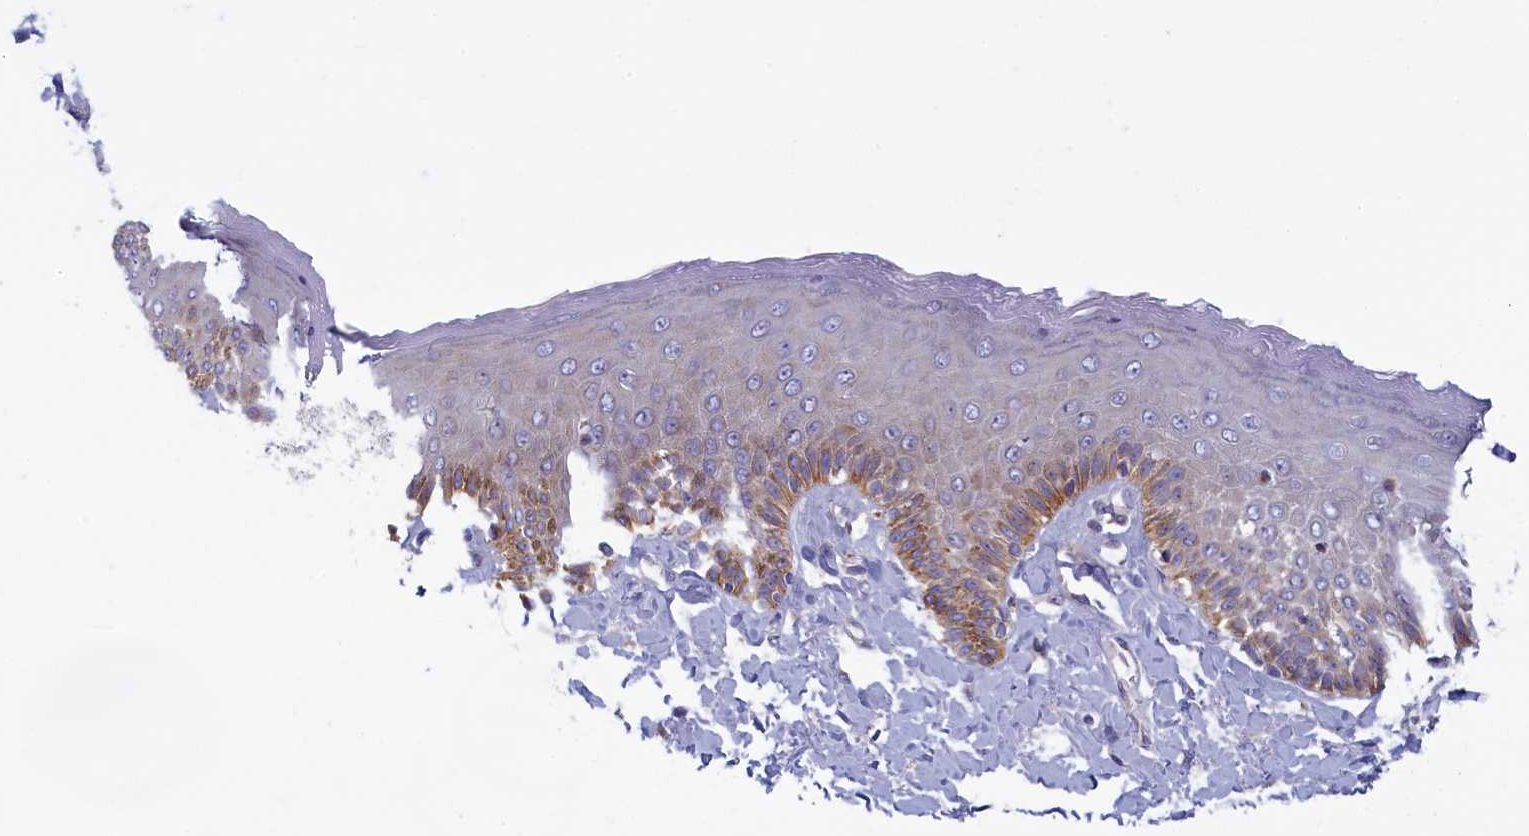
{"staining": {"intensity": "moderate", "quantity": "25%-75%", "location": "cytoplasmic/membranous"}, "tissue": "skin", "cell_type": "Epidermal cells", "image_type": "normal", "snomed": [{"axis": "morphology", "description": "Normal tissue, NOS"}, {"axis": "topography", "description": "Anal"}], "caption": "Human skin stained for a protein (brown) shows moderate cytoplasmic/membranous positive staining in approximately 25%-75% of epidermal cells.", "gene": "NOL10", "patient": {"sex": "male", "age": 69}}